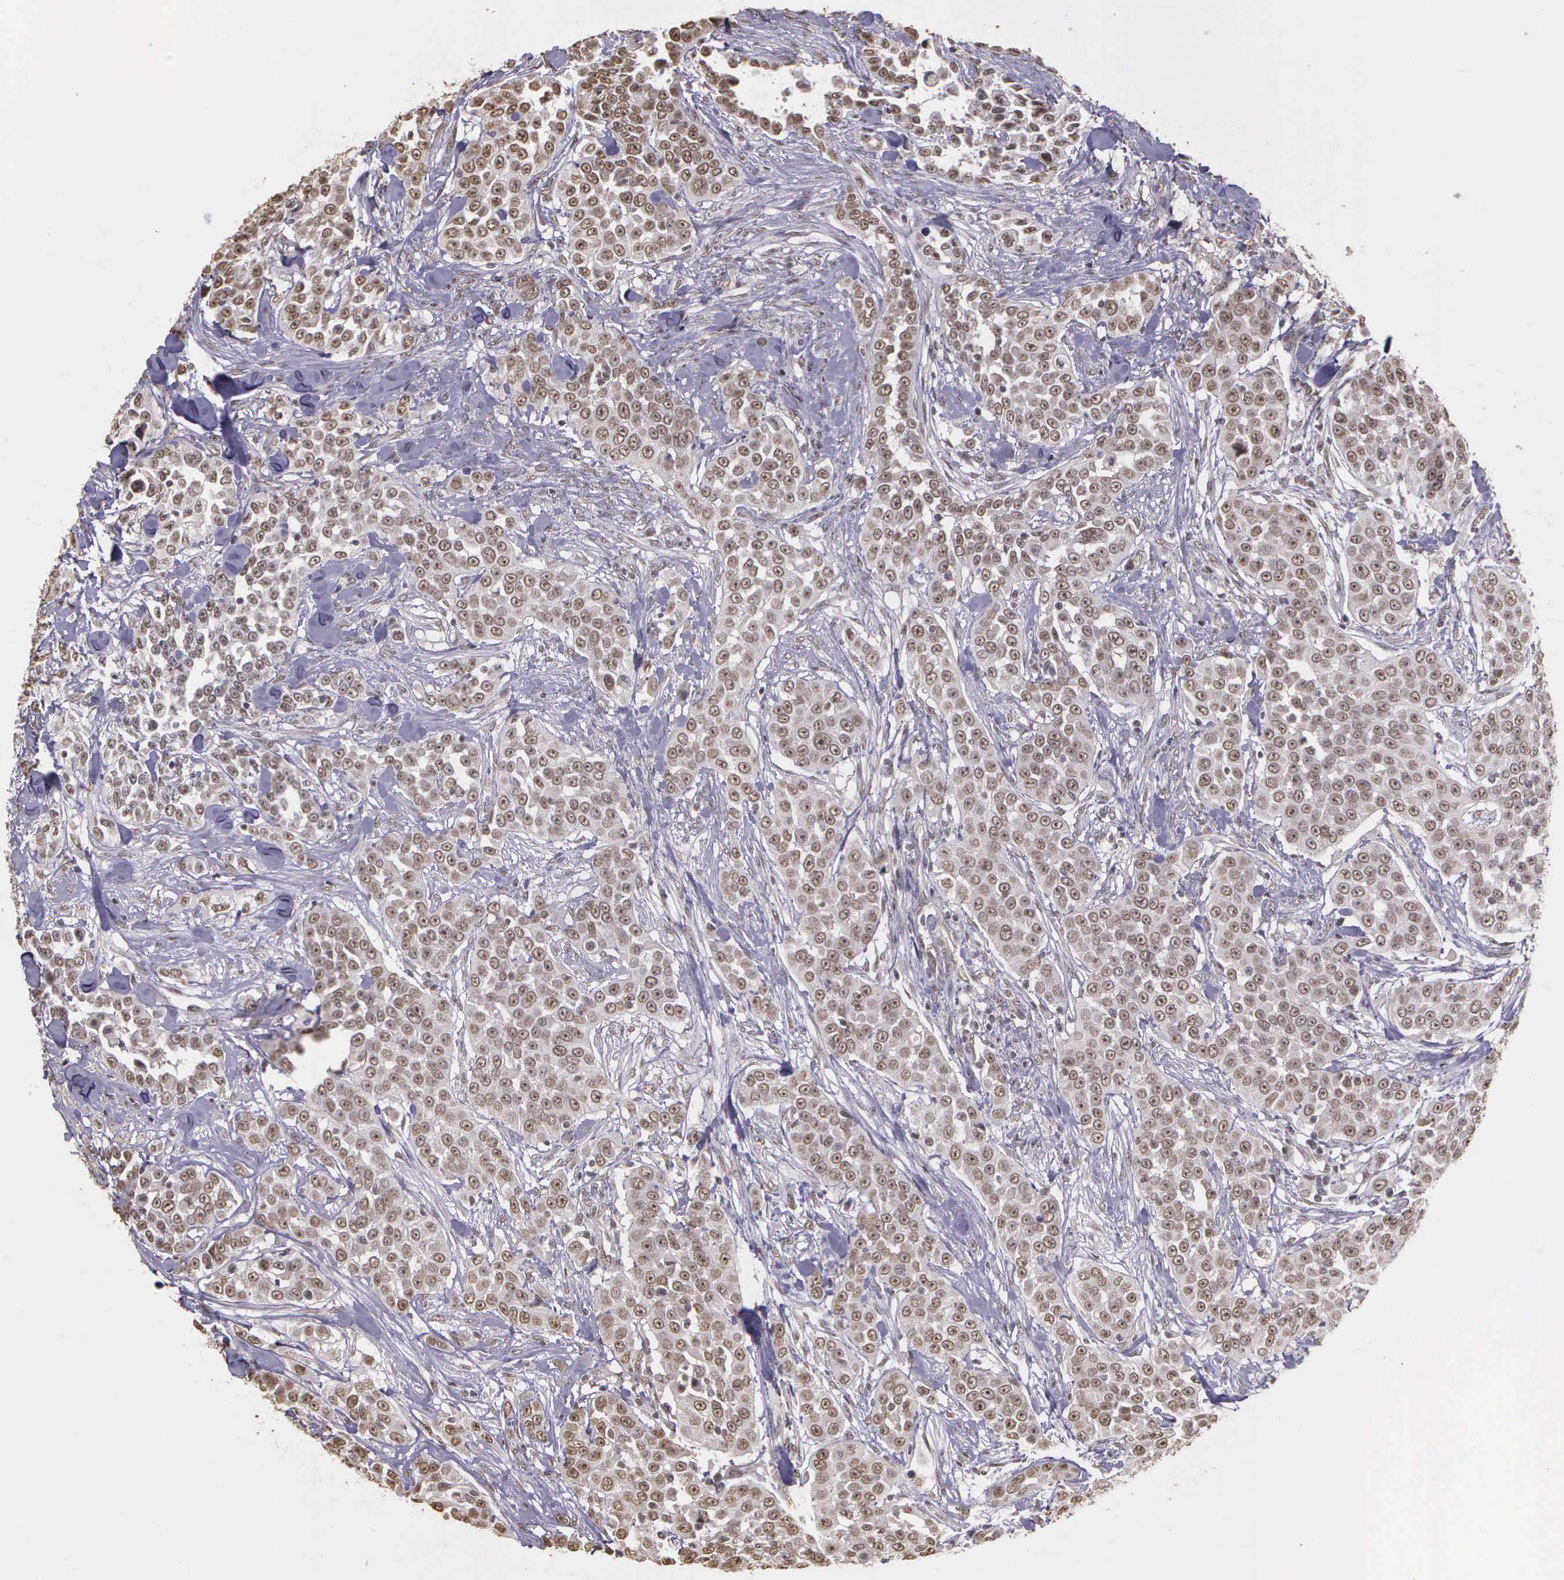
{"staining": {"intensity": "weak", "quantity": ">75%", "location": "nuclear"}, "tissue": "urothelial cancer", "cell_type": "Tumor cells", "image_type": "cancer", "snomed": [{"axis": "morphology", "description": "Urothelial carcinoma, High grade"}, {"axis": "topography", "description": "Urinary bladder"}], "caption": "The immunohistochemical stain labels weak nuclear expression in tumor cells of urothelial carcinoma (high-grade) tissue. (DAB IHC, brown staining for protein, blue staining for nuclei).", "gene": "ARMCX5", "patient": {"sex": "female", "age": 80}}